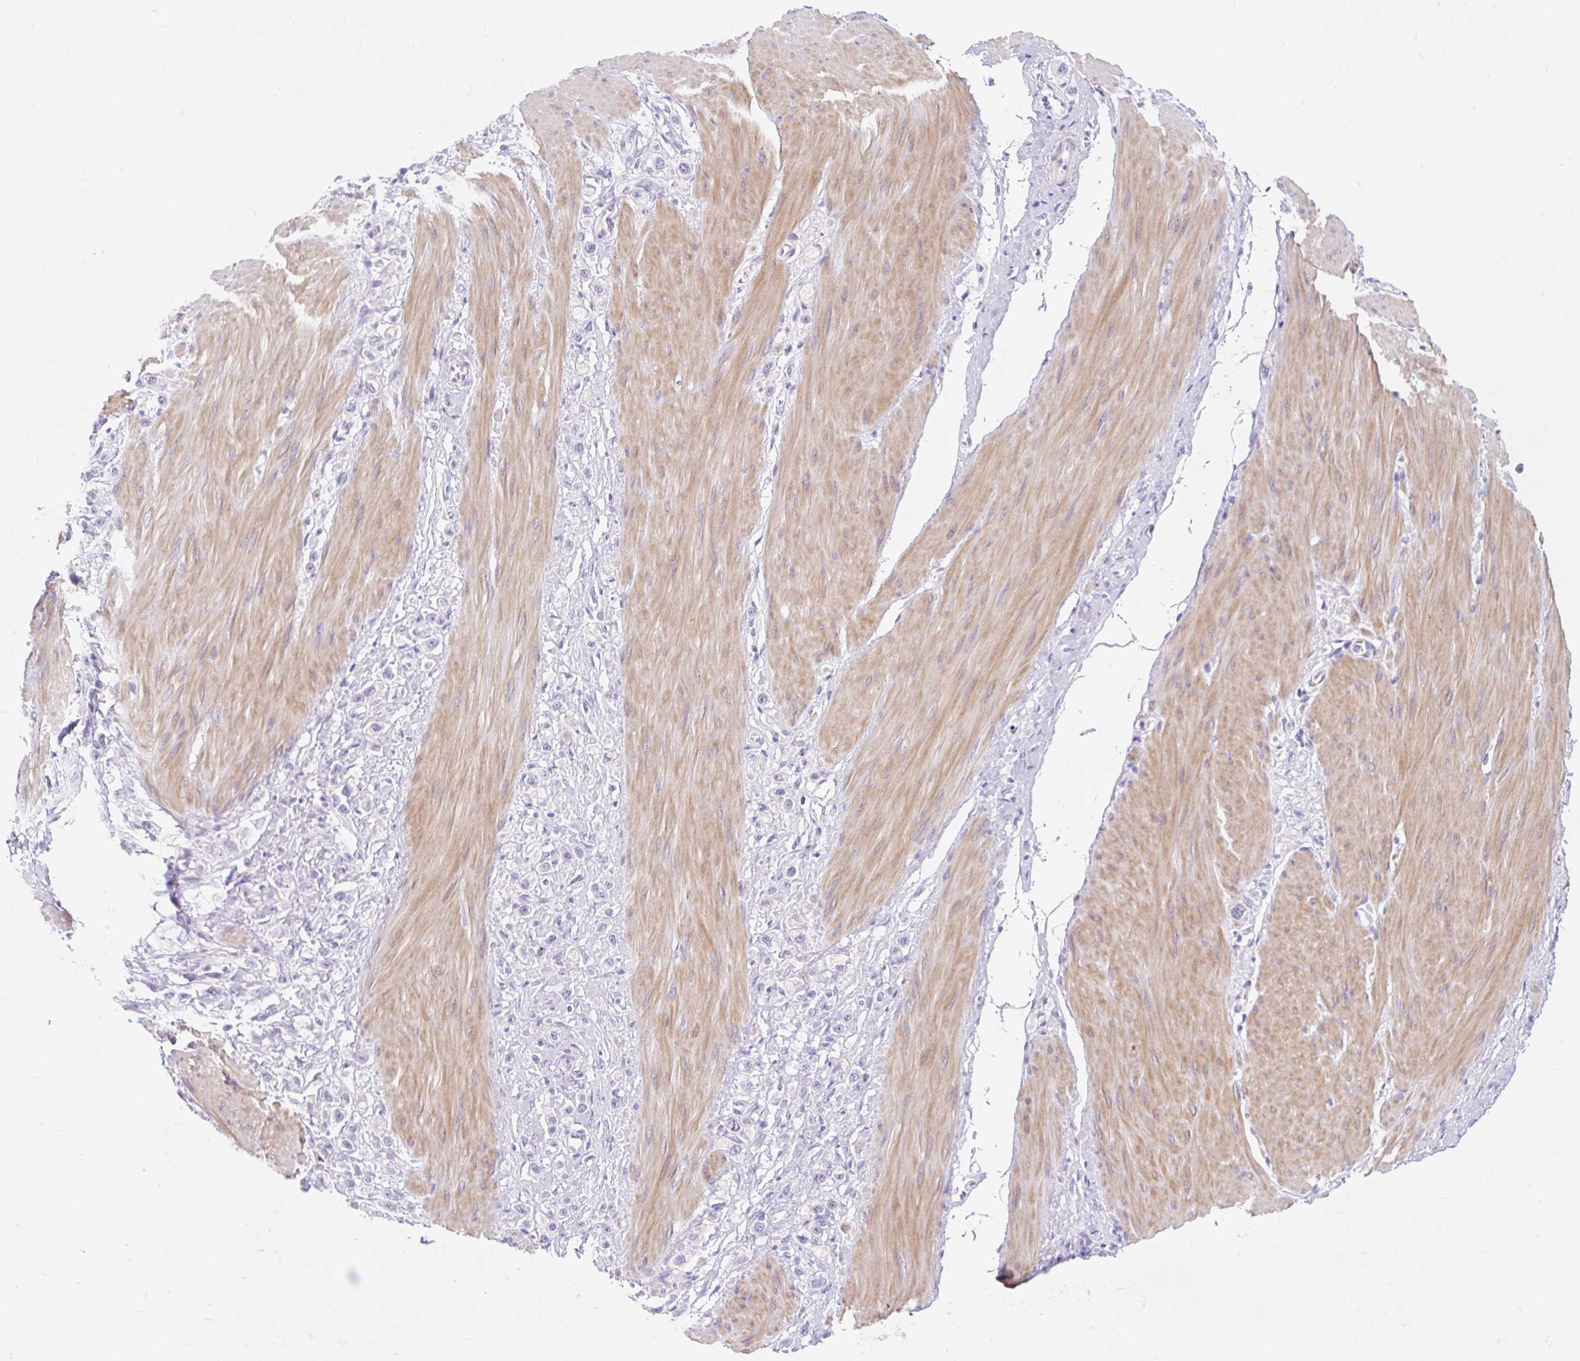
{"staining": {"intensity": "negative", "quantity": "none", "location": "none"}, "tissue": "stomach cancer", "cell_type": "Tumor cells", "image_type": "cancer", "snomed": [{"axis": "morphology", "description": "Adenocarcinoma, NOS"}, {"axis": "topography", "description": "Stomach"}], "caption": "There is no significant positivity in tumor cells of adenocarcinoma (stomach).", "gene": "SLC28A1", "patient": {"sex": "female", "age": 65}}